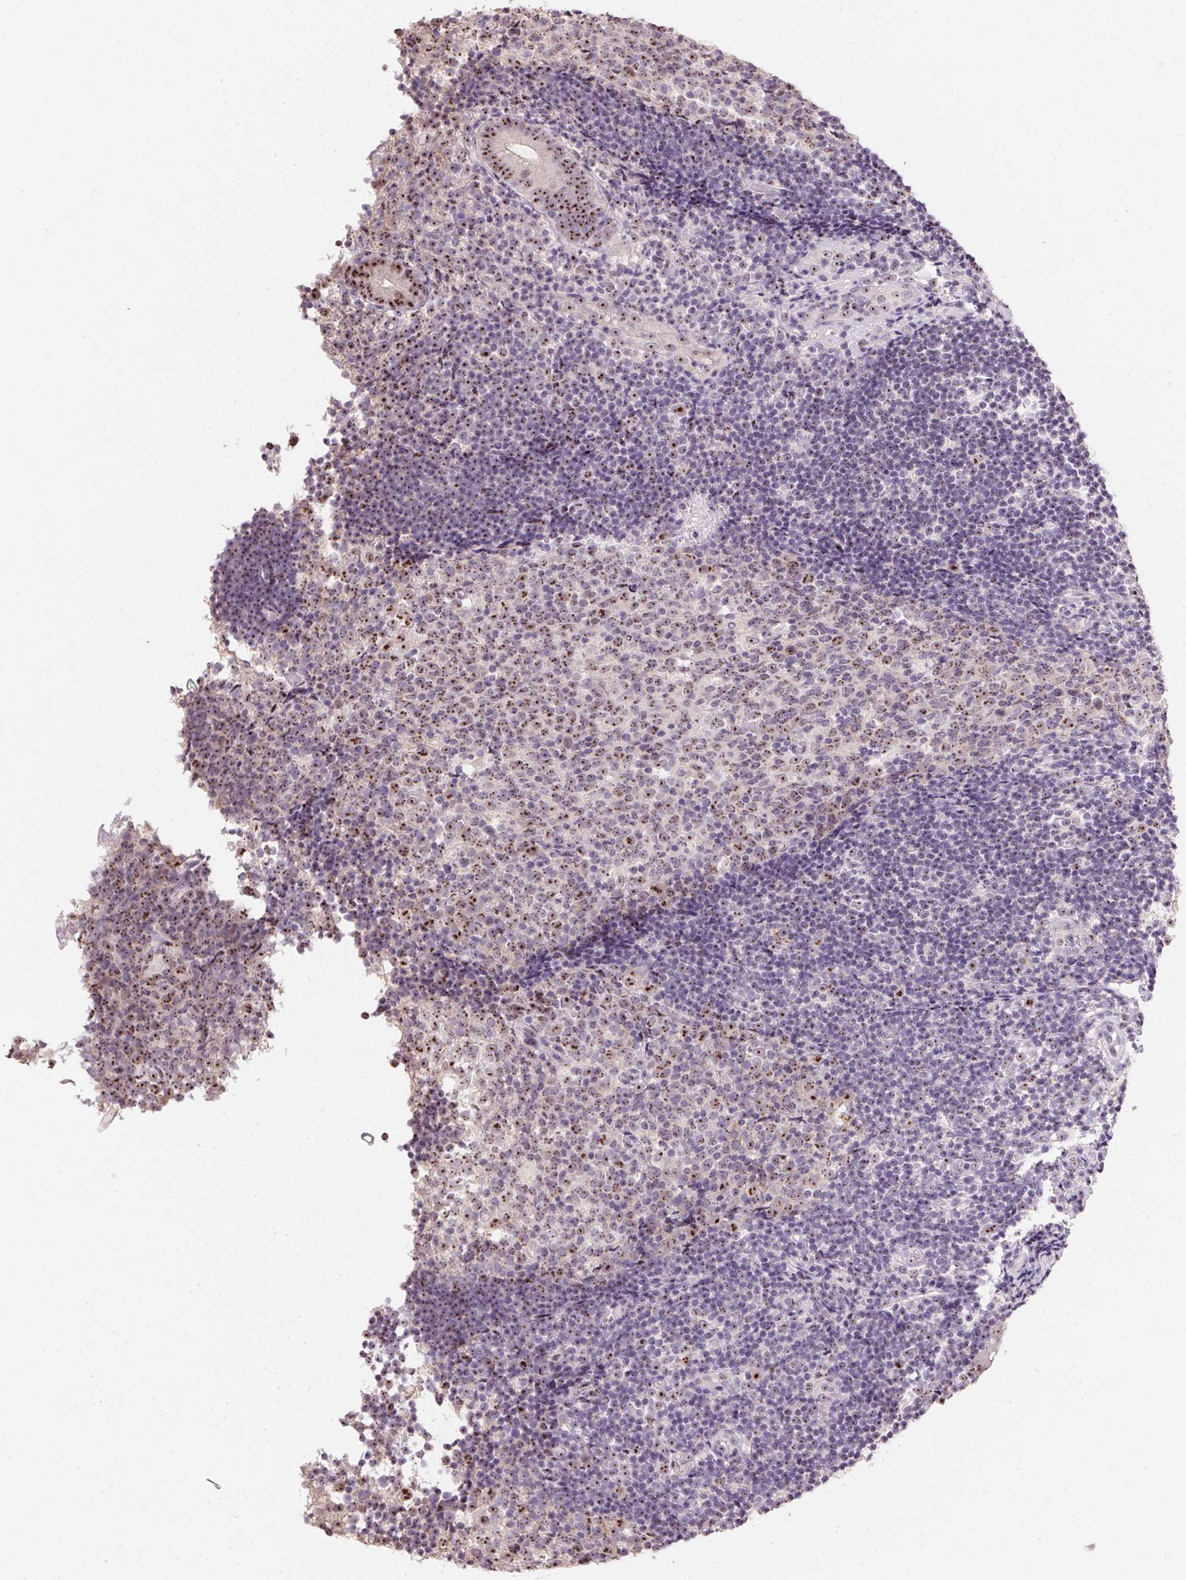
{"staining": {"intensity": "weak", "quantity": ">75%", "location": "nuclear"}, "tissue": "appendix", "cell_type": "Glandular cells", "image_type": "normal", "snomed": [{"axis": "morphology", "description": "Normal tissue, NOS"}, {"axis": "topography", "description": "Appendix"}], "caption": "Normal appendix reveals weak nuclear positivity in approximately >75% of glandular cells.", "gene": "BATF2", "patient": {"sex": "female", "age": 32}}